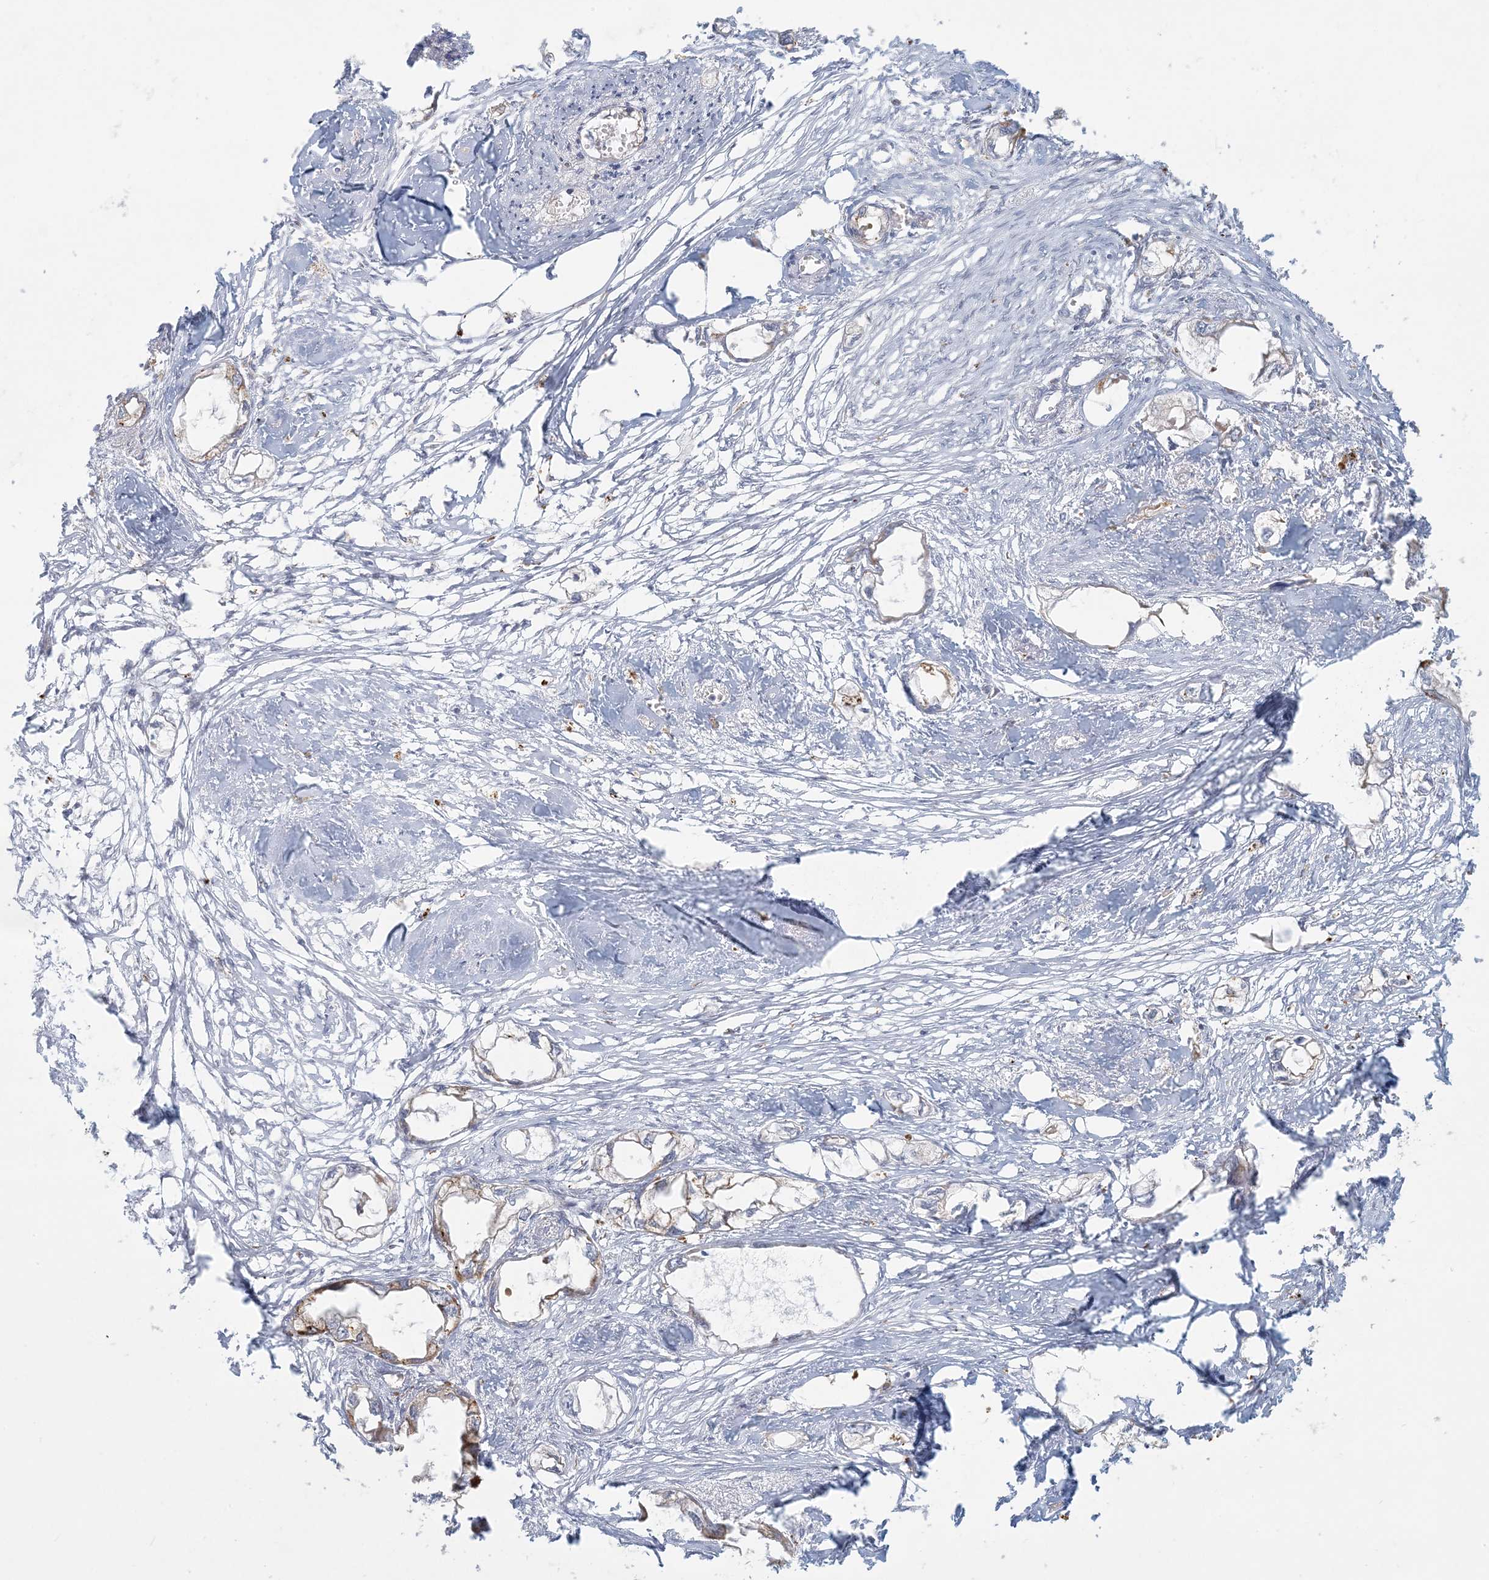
{"staining": {"intensity": "moderate", "quantity": "<25%", "location": "cytoplasmic/membranous"}, "tissue": "endometrial cancer", "cell_type": "Tumor cells", "image_type": "cancer", "snomed": [{"axis": "morphology", "description": "Adenocarcinoma, NOS"}, {"axis": "morphology", "description": "Adenocarcinoma, metastatic, NOS"}, {"axis": "topography", "description": "Adipose tissue"}, {"axis": "topography", "description": "Endometrium"}], "caption": "Endometrial cancer (adenocarcinoma) stained with a brown dye displays moderate cytoplasmic/membranous positive positivity in about <25% of tumor cells.", "gene": "MCAT", "patient": {"sex": "female", "age": 67}}